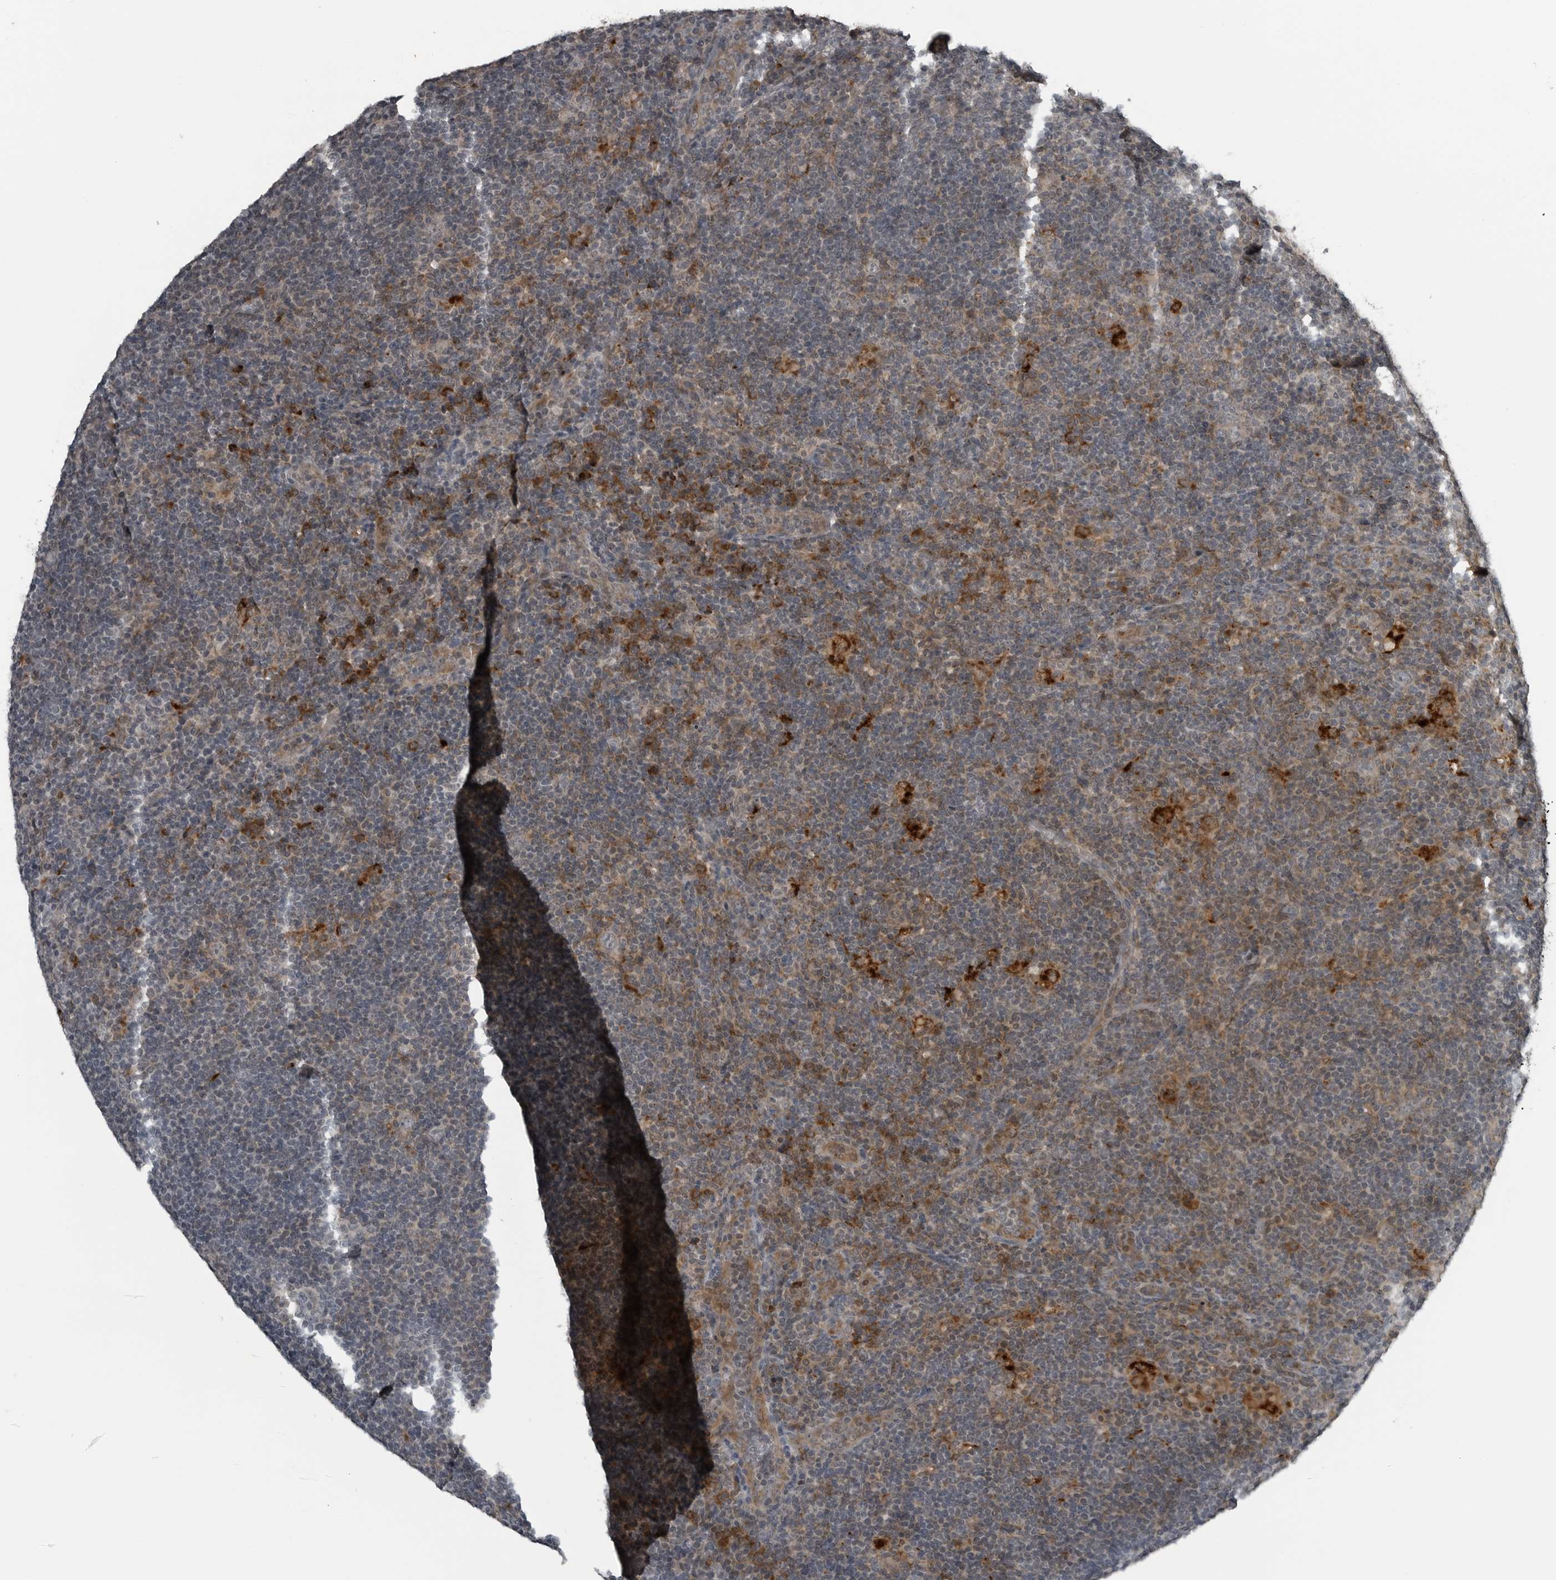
{"staining": {"intensity": "negative", "quantity": "none", "location": "none"}, "tissue": "lymphoma", "cell_type": "Tumor cells", "image_type": "cancer", "snomed": [{"axis": "morphology", "description": "Hodgkin's disease, NOS"}, {"axis": "topography", "description": "Lymph node"}], "caption": "The histopathology image exhibits no staining of tumor cells in lymphoma.", "gene": "GAK", "patient": {"sex": "female", "age": 57}}